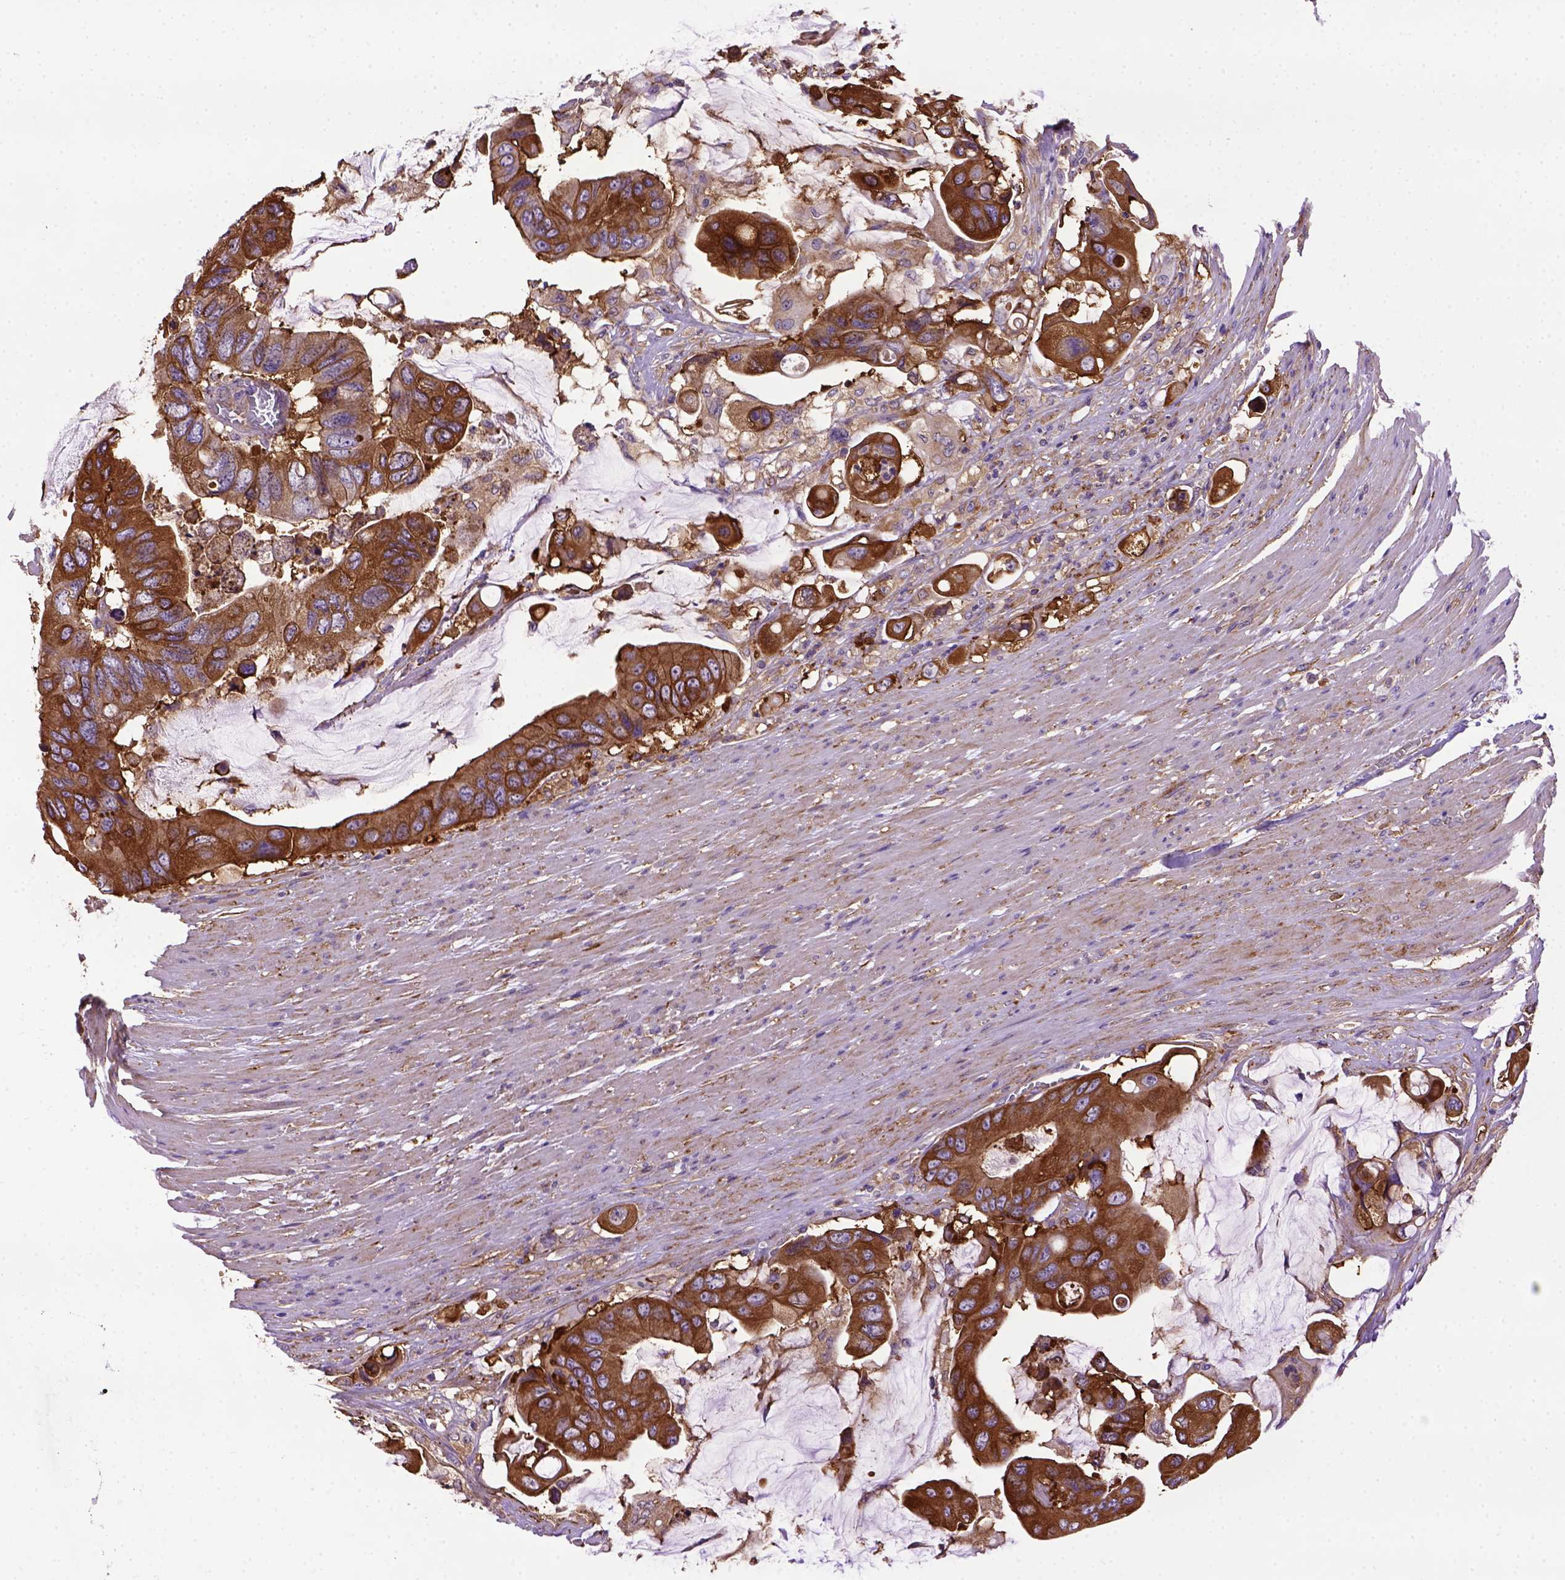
{"staining": {"intensity": "moderate", "quantity": ">75%", "location": "cytoplasmic/membranous"}, "tissue": "colorectal cancer", "cell_type": "Tumor cells", "image_type": "cancer", "snomed": [{"axis": "morphology", "description": "Adenocarcinoma, NOS"}, {"axis": "topography", "description": "Rectum"}], "caption": "Protein expression by immunohistochemistry (IHC) exhibits moderate cytoplasmic/membranous staining in approximately >75% of tumor cells in adenocarcinoma (colorectal).", "gene": "MVP", "patient": {"sex": "male", "age": 63}}